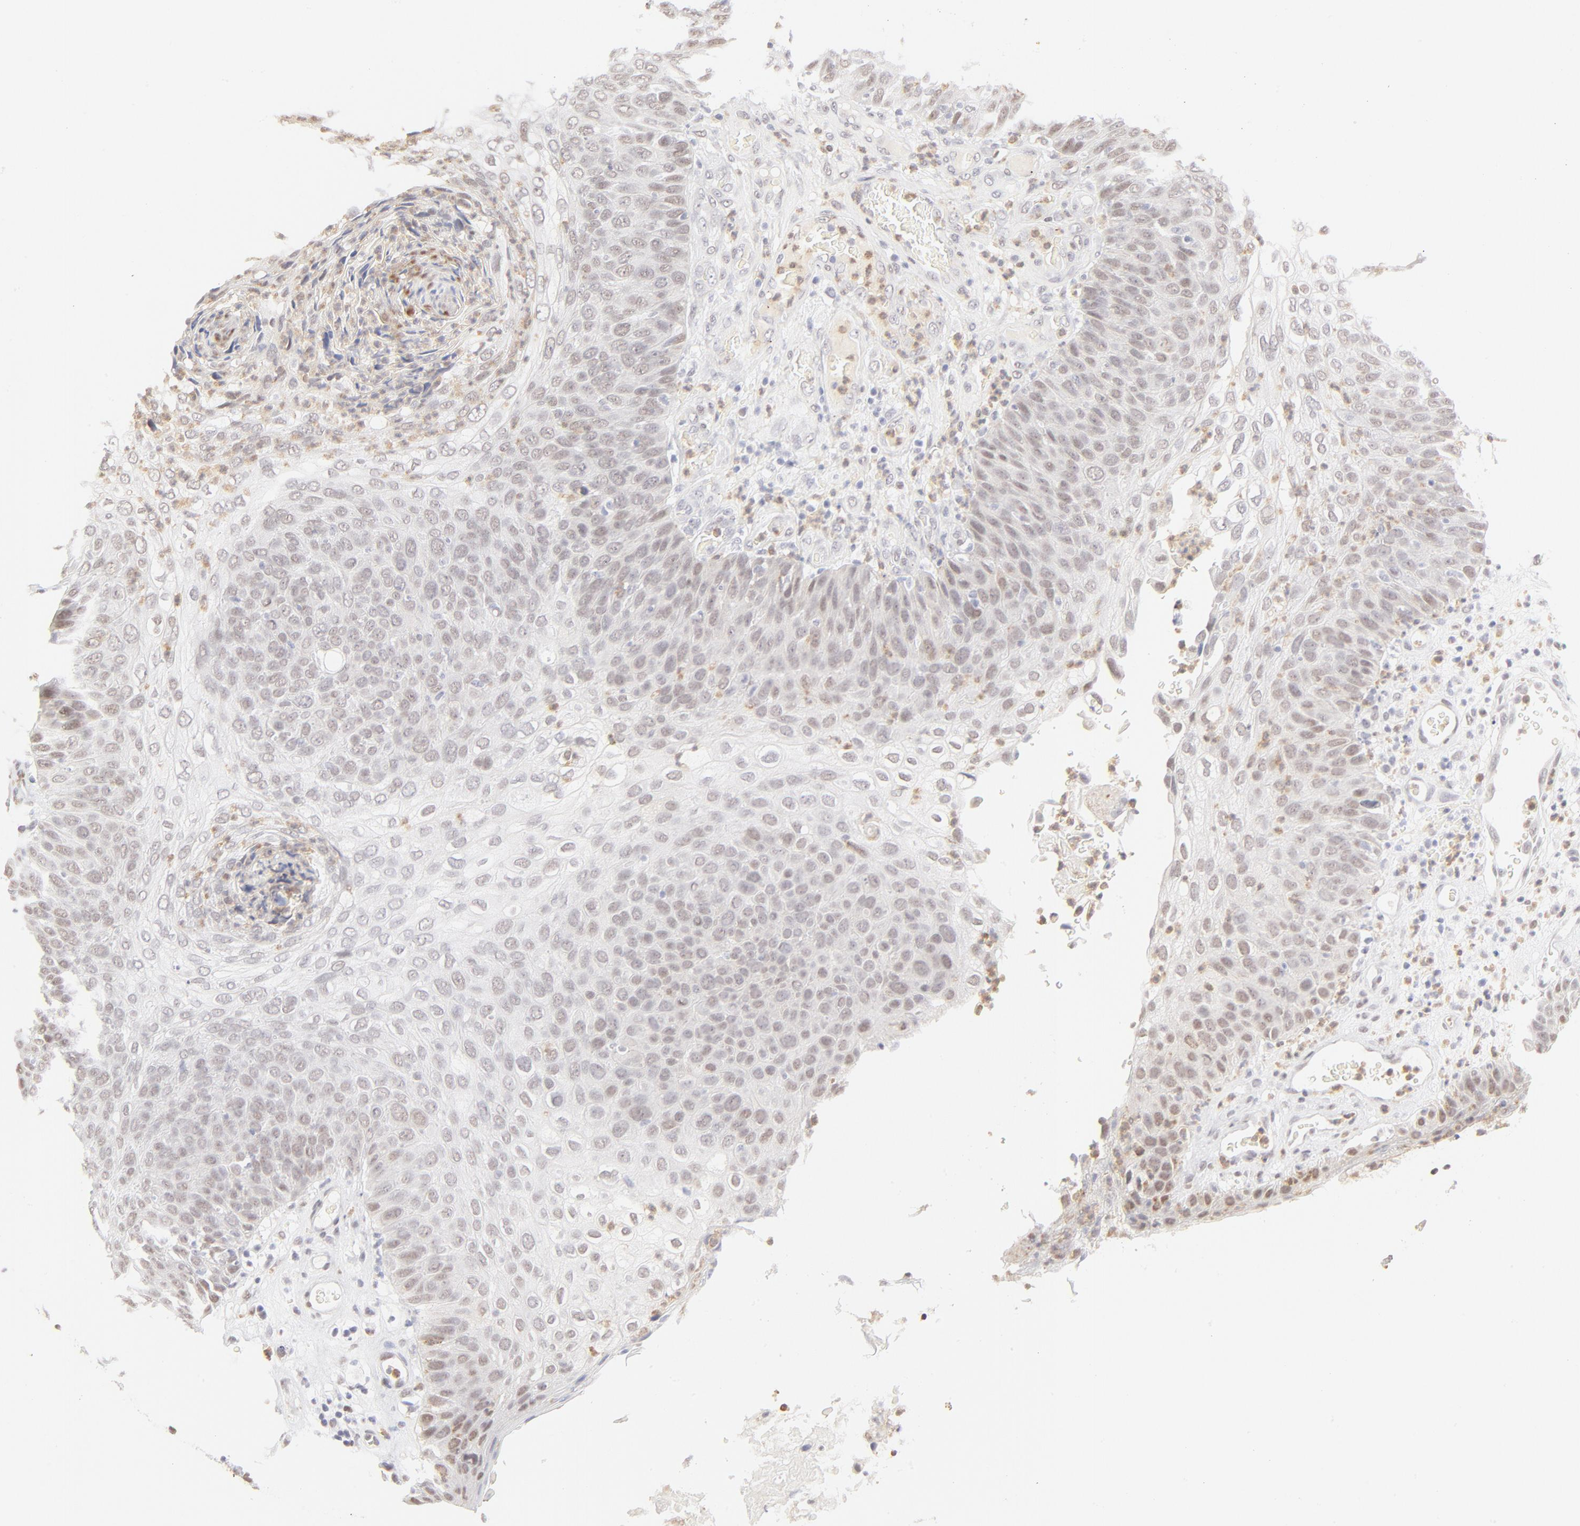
{"staining": {"intensity": "weak", "quantity": "<25%", "location": "nuclear"}, "tissue": "skin cancer", "cell_type": "Tumor cells", "image_type": "cancer", "snomed": [{"axis": "morphology", "description": "Squamous cell carcinoma, NOS"}, {"axis": "topography", "description": "Skin"}], "caption": "Histopathology image shows no significant protein positivity in tumor cells of skin cancer. The staining is performed using DAB (3,3'-diaminobenzidine) brown chromogen with nuclei counter-stained in using hematoxylin.", "gene": "PBX1", "patient": {"sex": "male", "age": 87}}